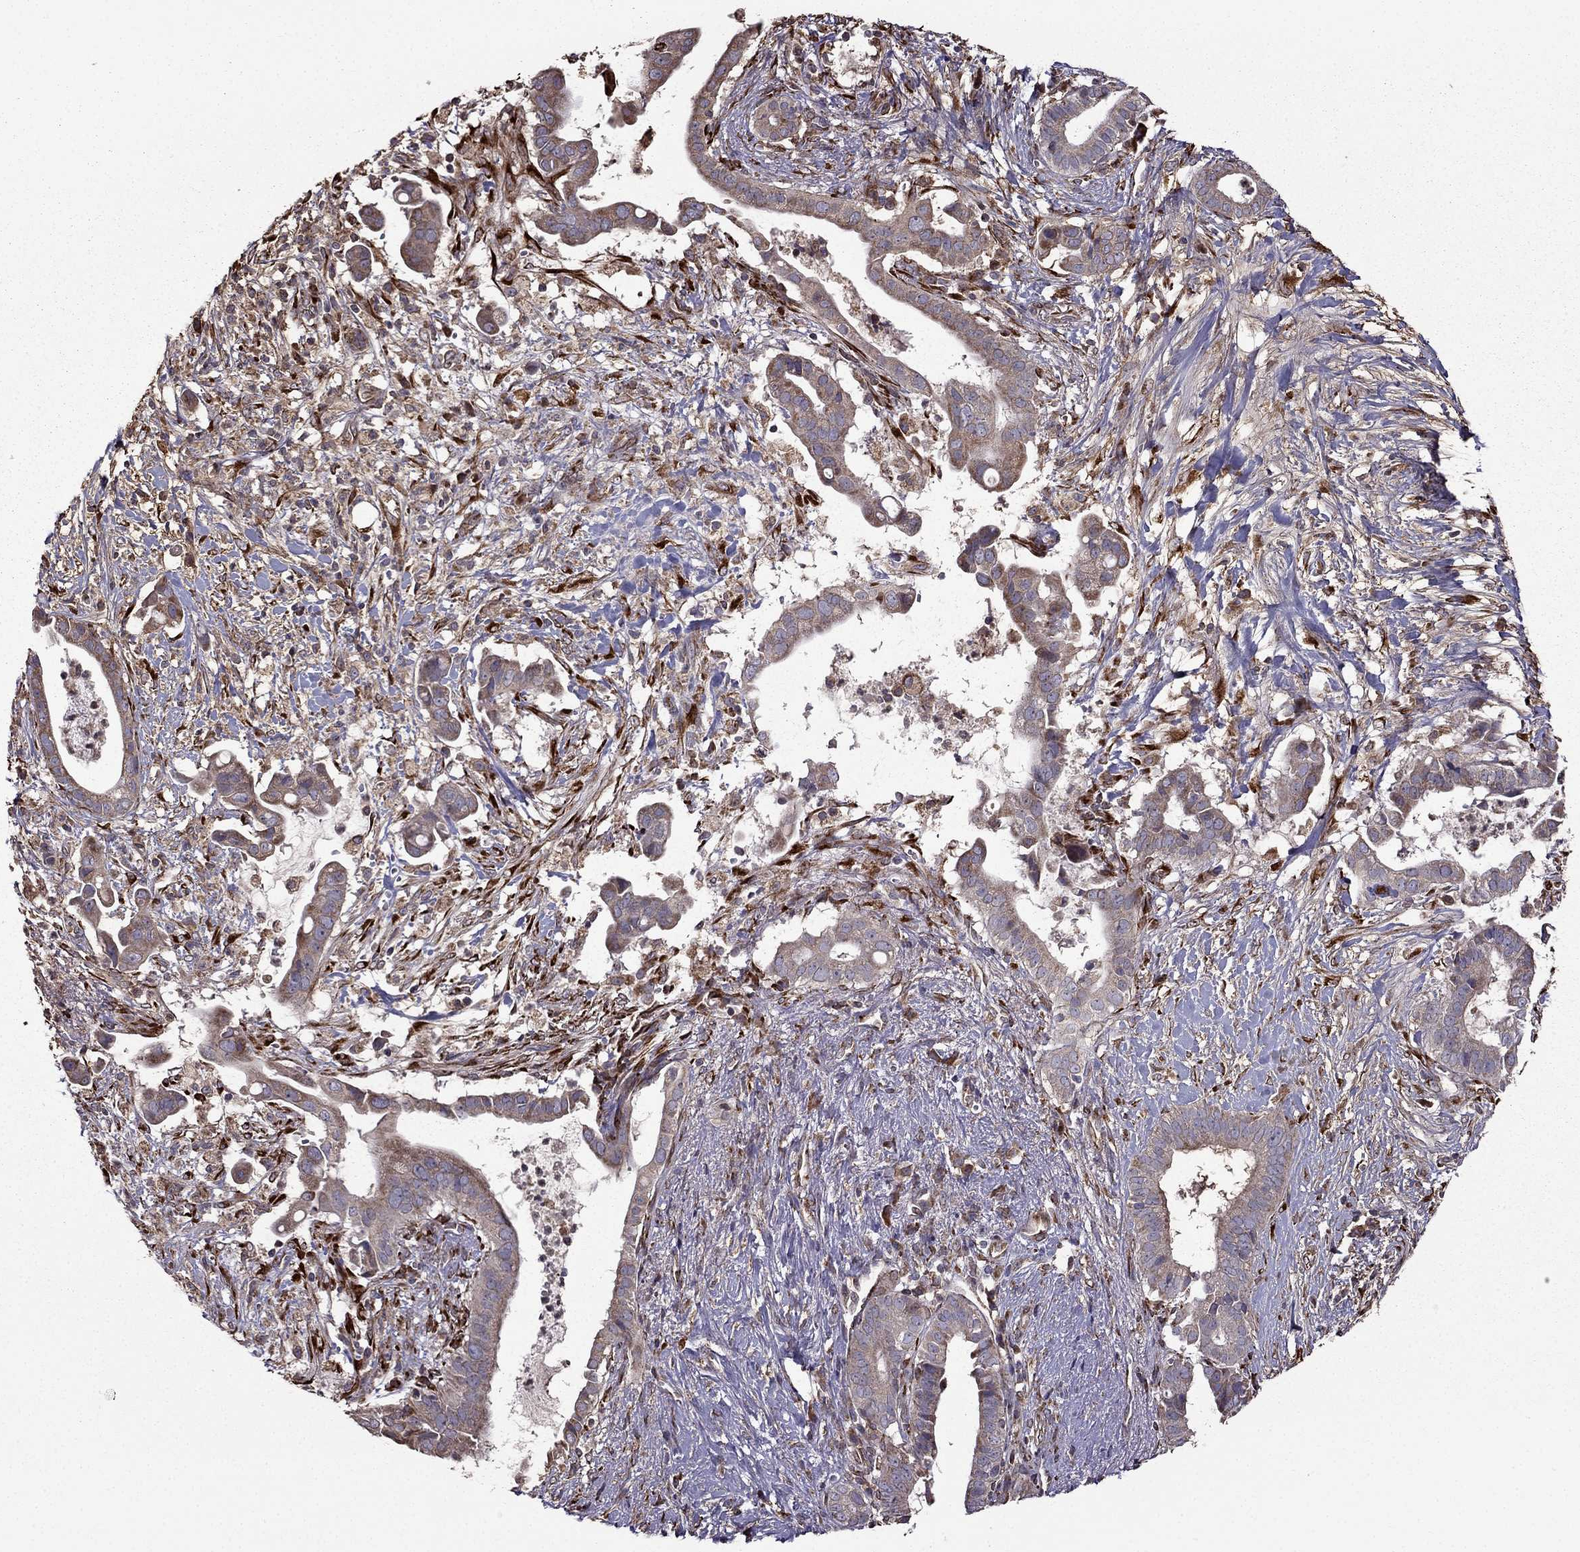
{"staining": {"intensity": "weak", "quantity": ">75%", "location": "cytoplasmic/membranous"}, "tissue": "pancreatic cancer", "cell_type": "Tumor cells", "image_type": "cancer", "snomed": [{"axis": "morphology", "description": "Adenocarcinoma, NOS"}, {"axis": "topography", "description": "Pancreas"}], "caption": "A micrograph showing weak cytoplasmic/membranous expression in approximately >75% of tumor cells in adenocarcinoma (pancreatic), as visualized by brown immunohistochemical staining.", "gene": "IKBIP", "patient": {"sex": "male", "age": 61}}